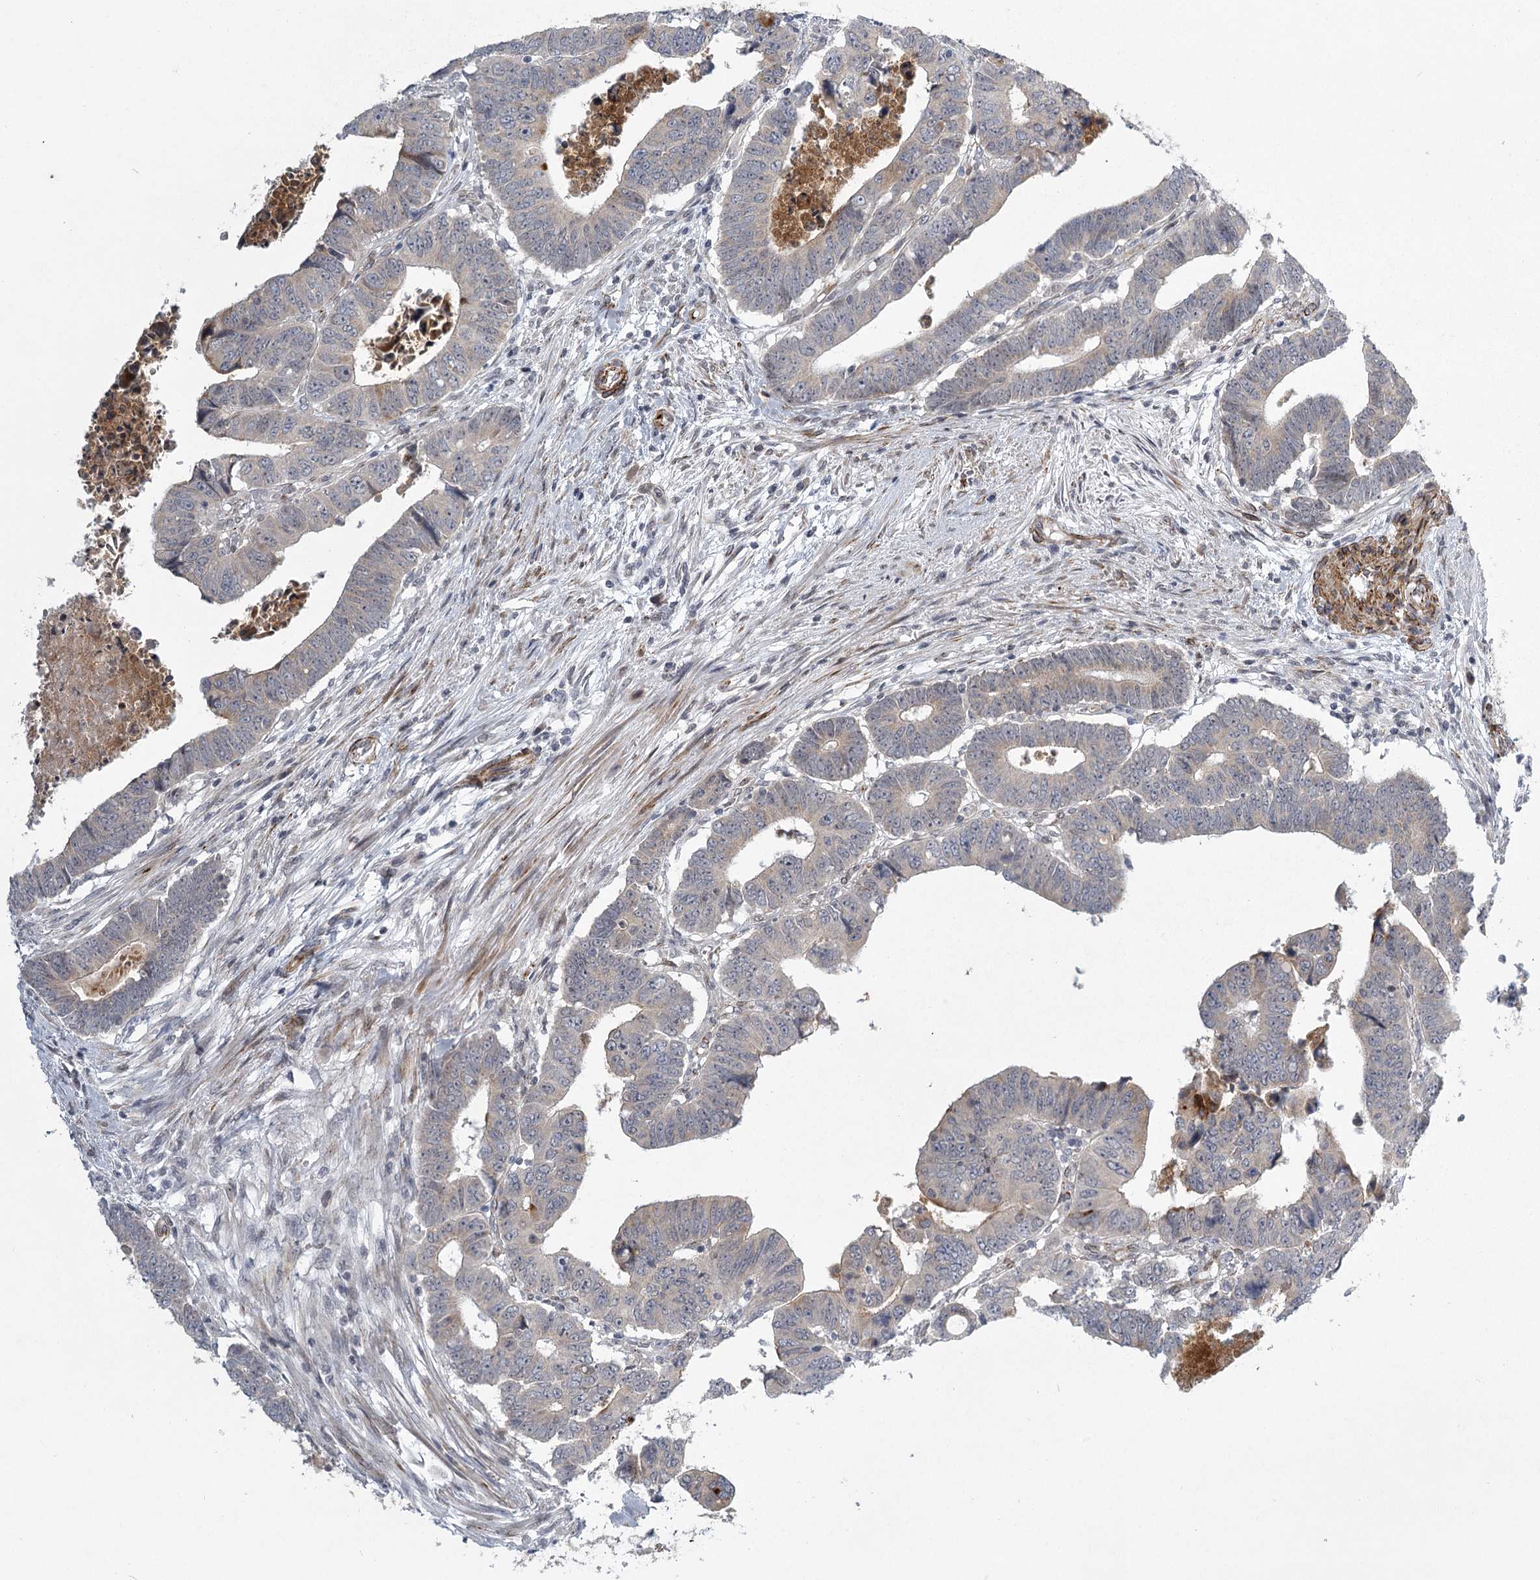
{"staining": {"intensity": "weak", "quantity": "<25%", "location": "cytoplasmic/membranous"}, "tissue": "colorectal cancer", "cell_type": "Tumor cells", "image_type": "cancer", "snomed": [{"axis": "morphology", "description": "Normal tissue, NOS"}, {"axis": "morphology", "description": "Adenocarcinoma, NOS"}, {"axis": "topography", "description": "Rectum"}], "caption": "Colorectal cancer (adenocarcinoma) stained for a protein using immunohistochemistry shows no positivity tumor cells.", "gene": "MEPE", "patient": {"sex": "female", "age": 65}}